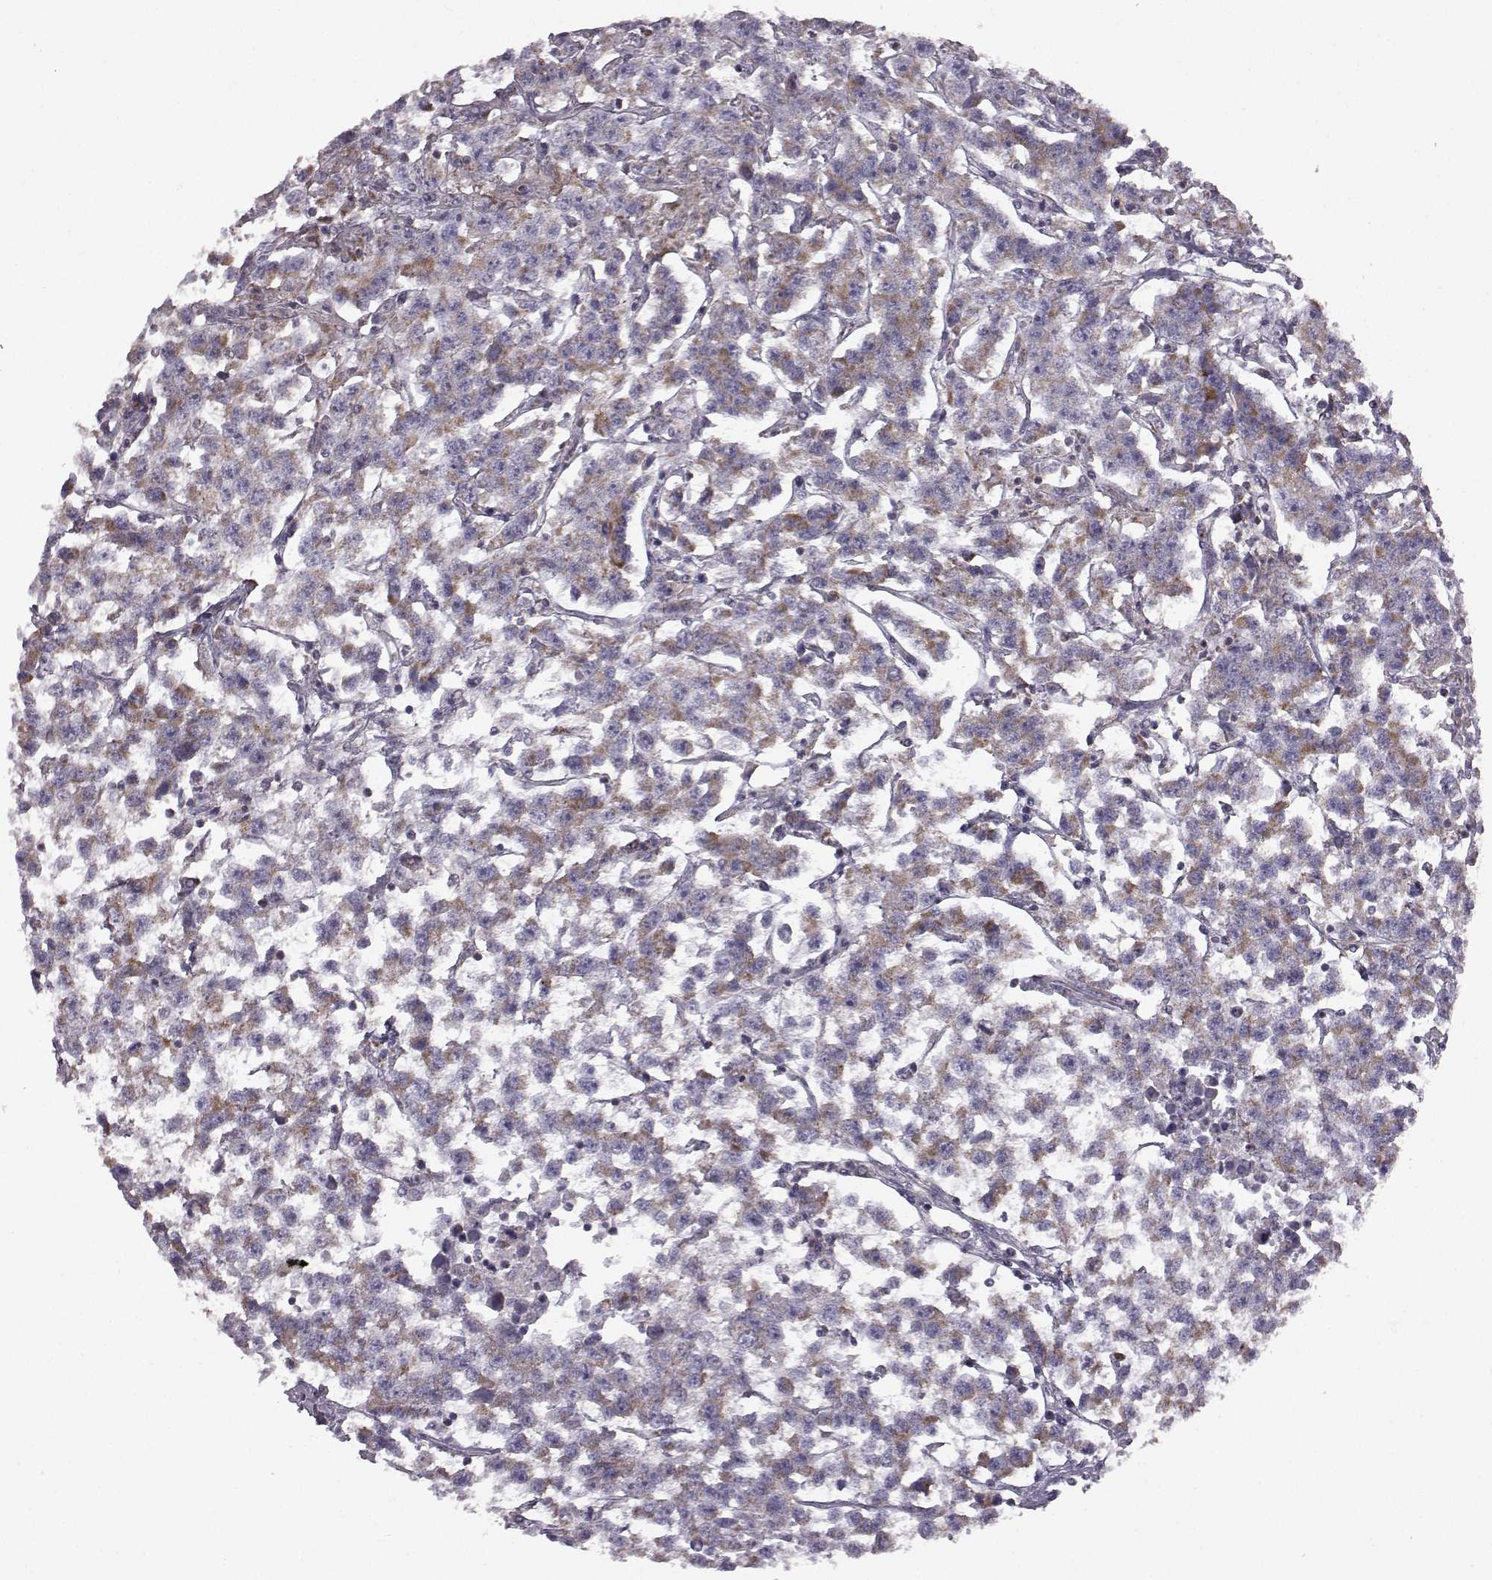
{"staining": {"intensity": "moderate", "quantity": ">75%", "location": "cytoplasmic/membranous"}, "tissue": "testis cancer", "cell_type": "Tumor cells", "image_type": "cancer", "snomed": [{"axis": "morphology", "description": "Seminoma, NOS"}, {"axis": "topography", "description": "Testis"}], "caption": "An image of human testis cancer (seminoma) stained for a protein demonstrates moderate cytoplasmic/membranous brown staining in tumor cells.", "gene": "FAM8A1", "patient": {"sex": "male", "age": 59}}